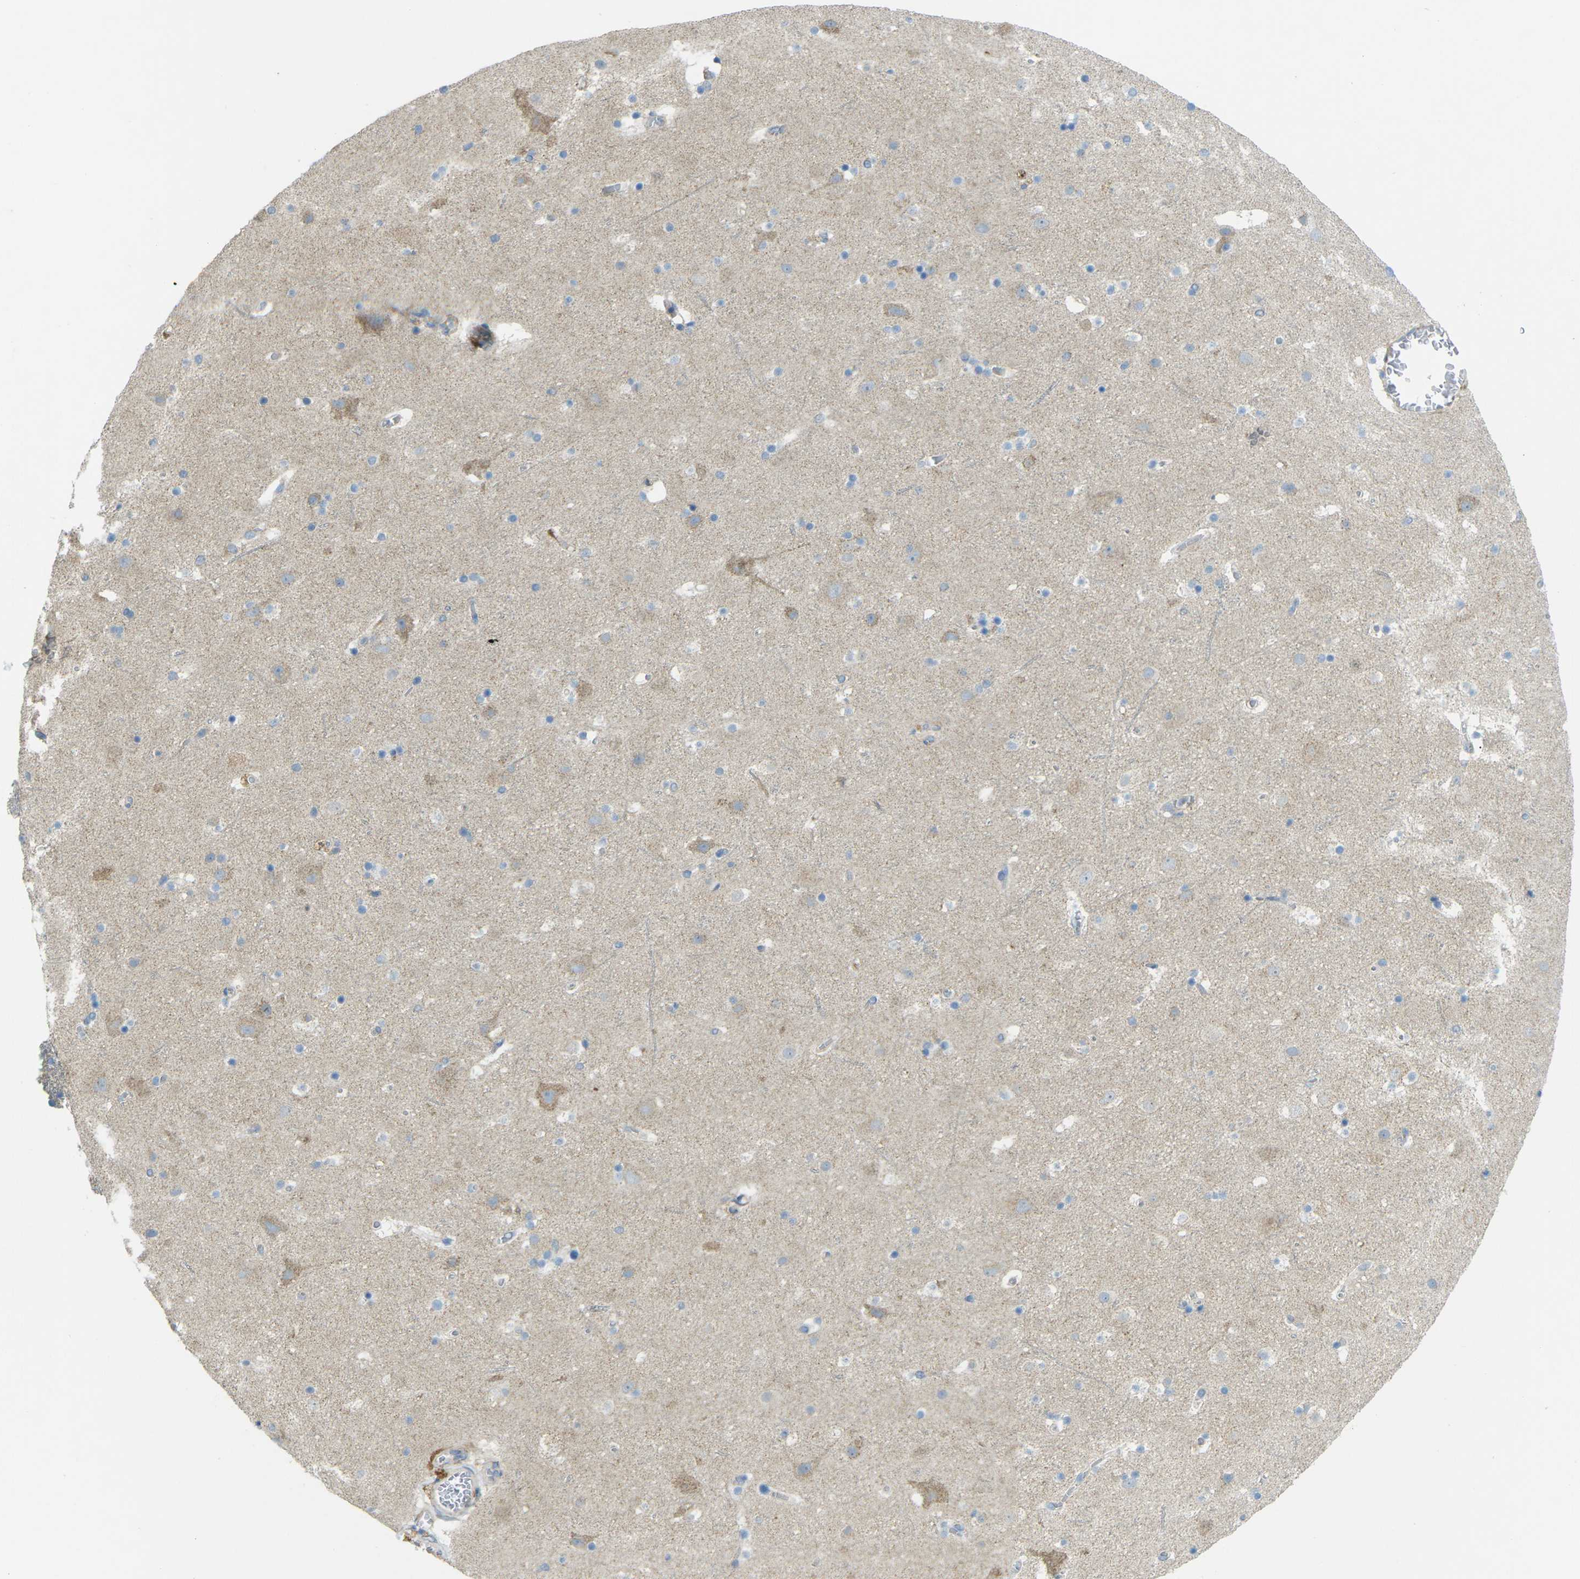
{"staining": {"intensity": "weak", "quantity": "25%-75%", "location": "cytoplasmic/membranous"}, "tissue": "cerebral cortex", "cell_type": "Endothelial cells", "image_type": "normal", "snomed": [{"axis": "morphology", "description": "Normal tissue, NOS"}, {"axis": "topography", "description": "Cerebral cortex"}], "caption": "A high-resolution image shows immunohistochemistry (IHC) staining of normal cerebral cortex, which reveals weak cytoplasmic/membranous positivity in approximately 25%-75% of endothelial cells.", "gene": "MYLK4", "patient": {"sex": "male", "age": 45}}